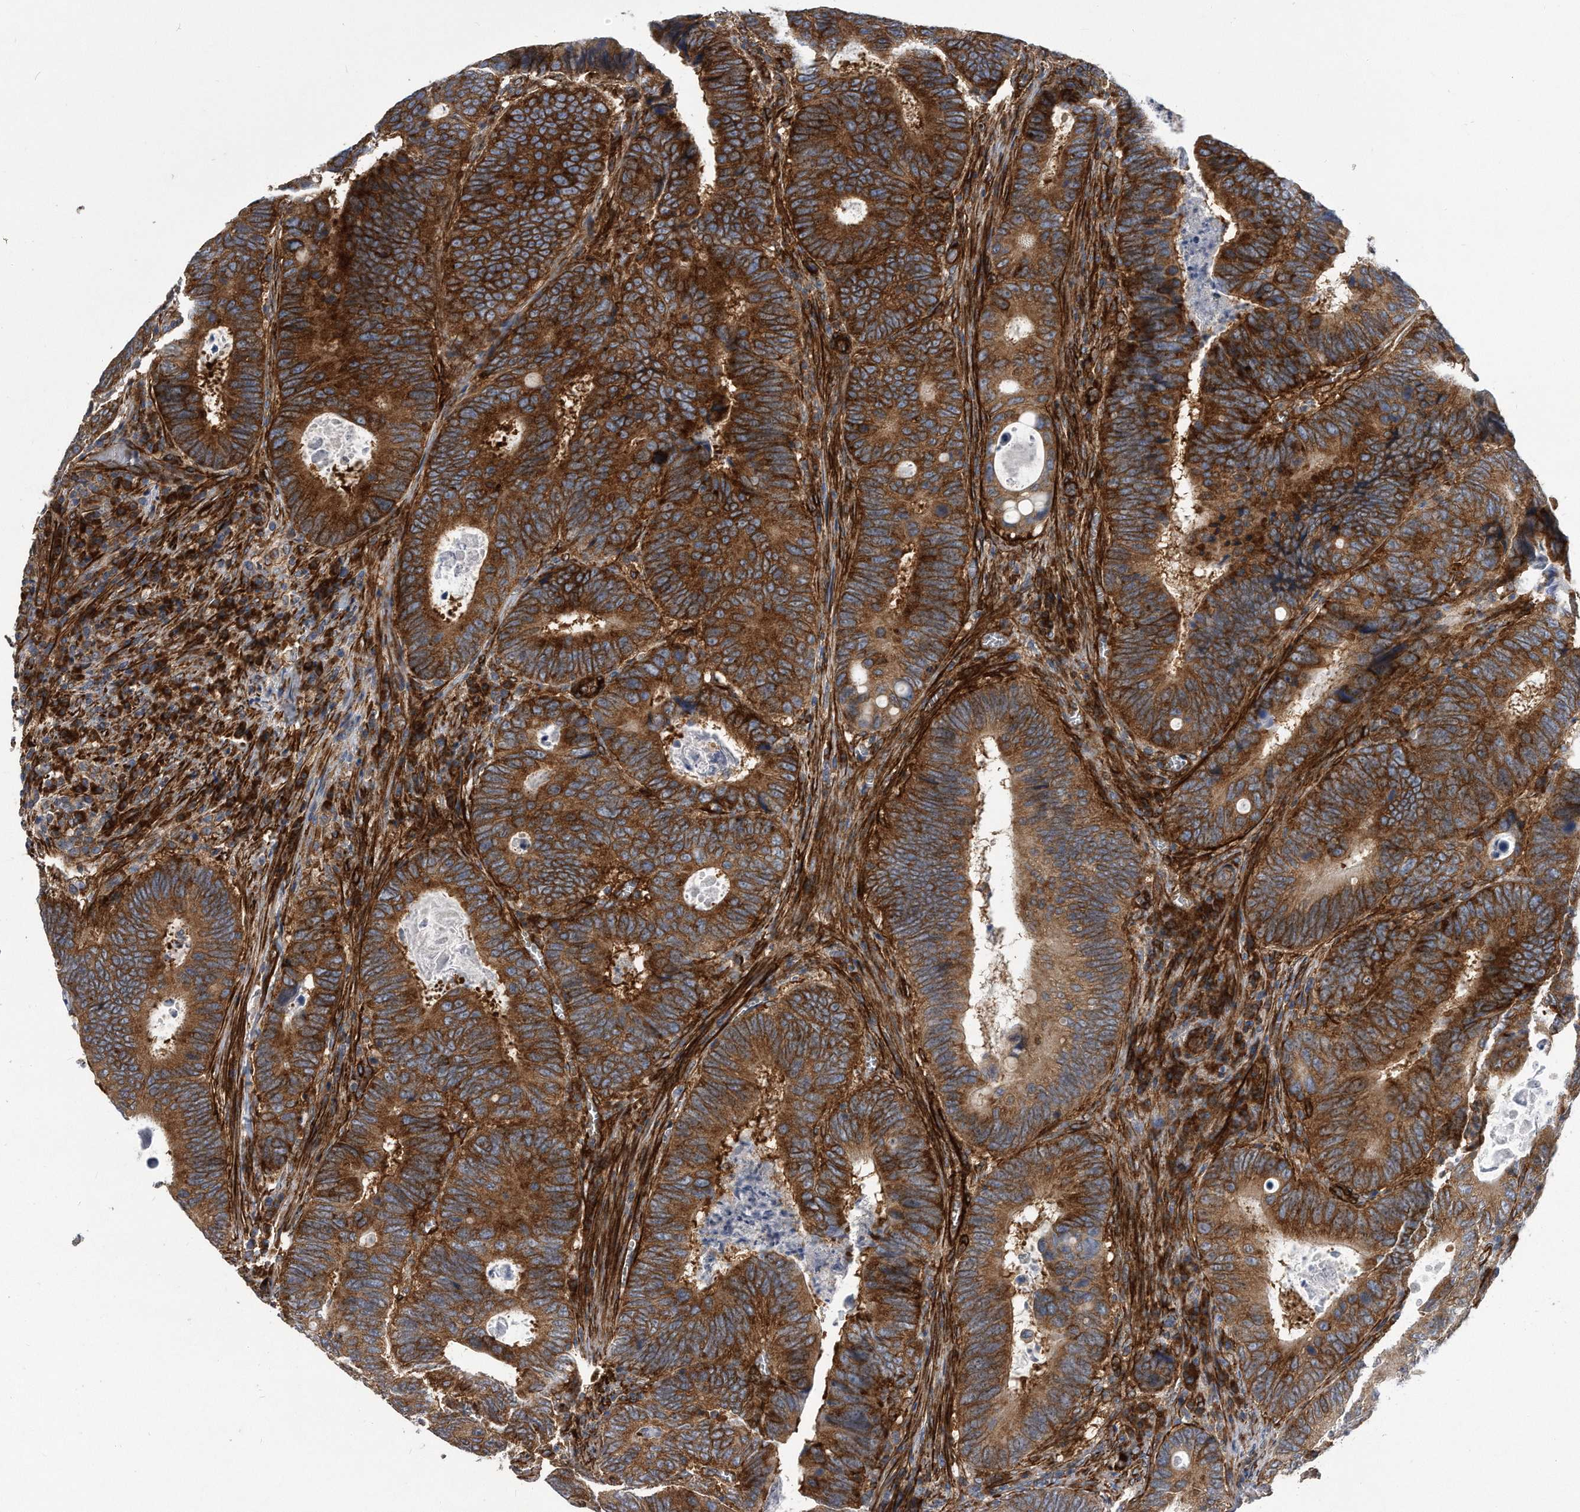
{"staining": {"intensity": "strong", "quantity": ">75%", "location": "cytoplasmic/membranous"}, "tissue": "colorectal cancer", "cell_type": "Tumor cells", "image_type": "cancer", "snomed": [{"axis": "morphology", "description": "Adenocarcinoma, NOS"}, {"axis": "topography", "description": "Colon"}], "caption": "This is an image of immunohistochemistry staining of colorectal cancer, which shows strong positivity in the cytoplasmic/membranous of tumor cells.", "gene": "EIF2B4", "patient": {"sex": "male", "age": 72}}